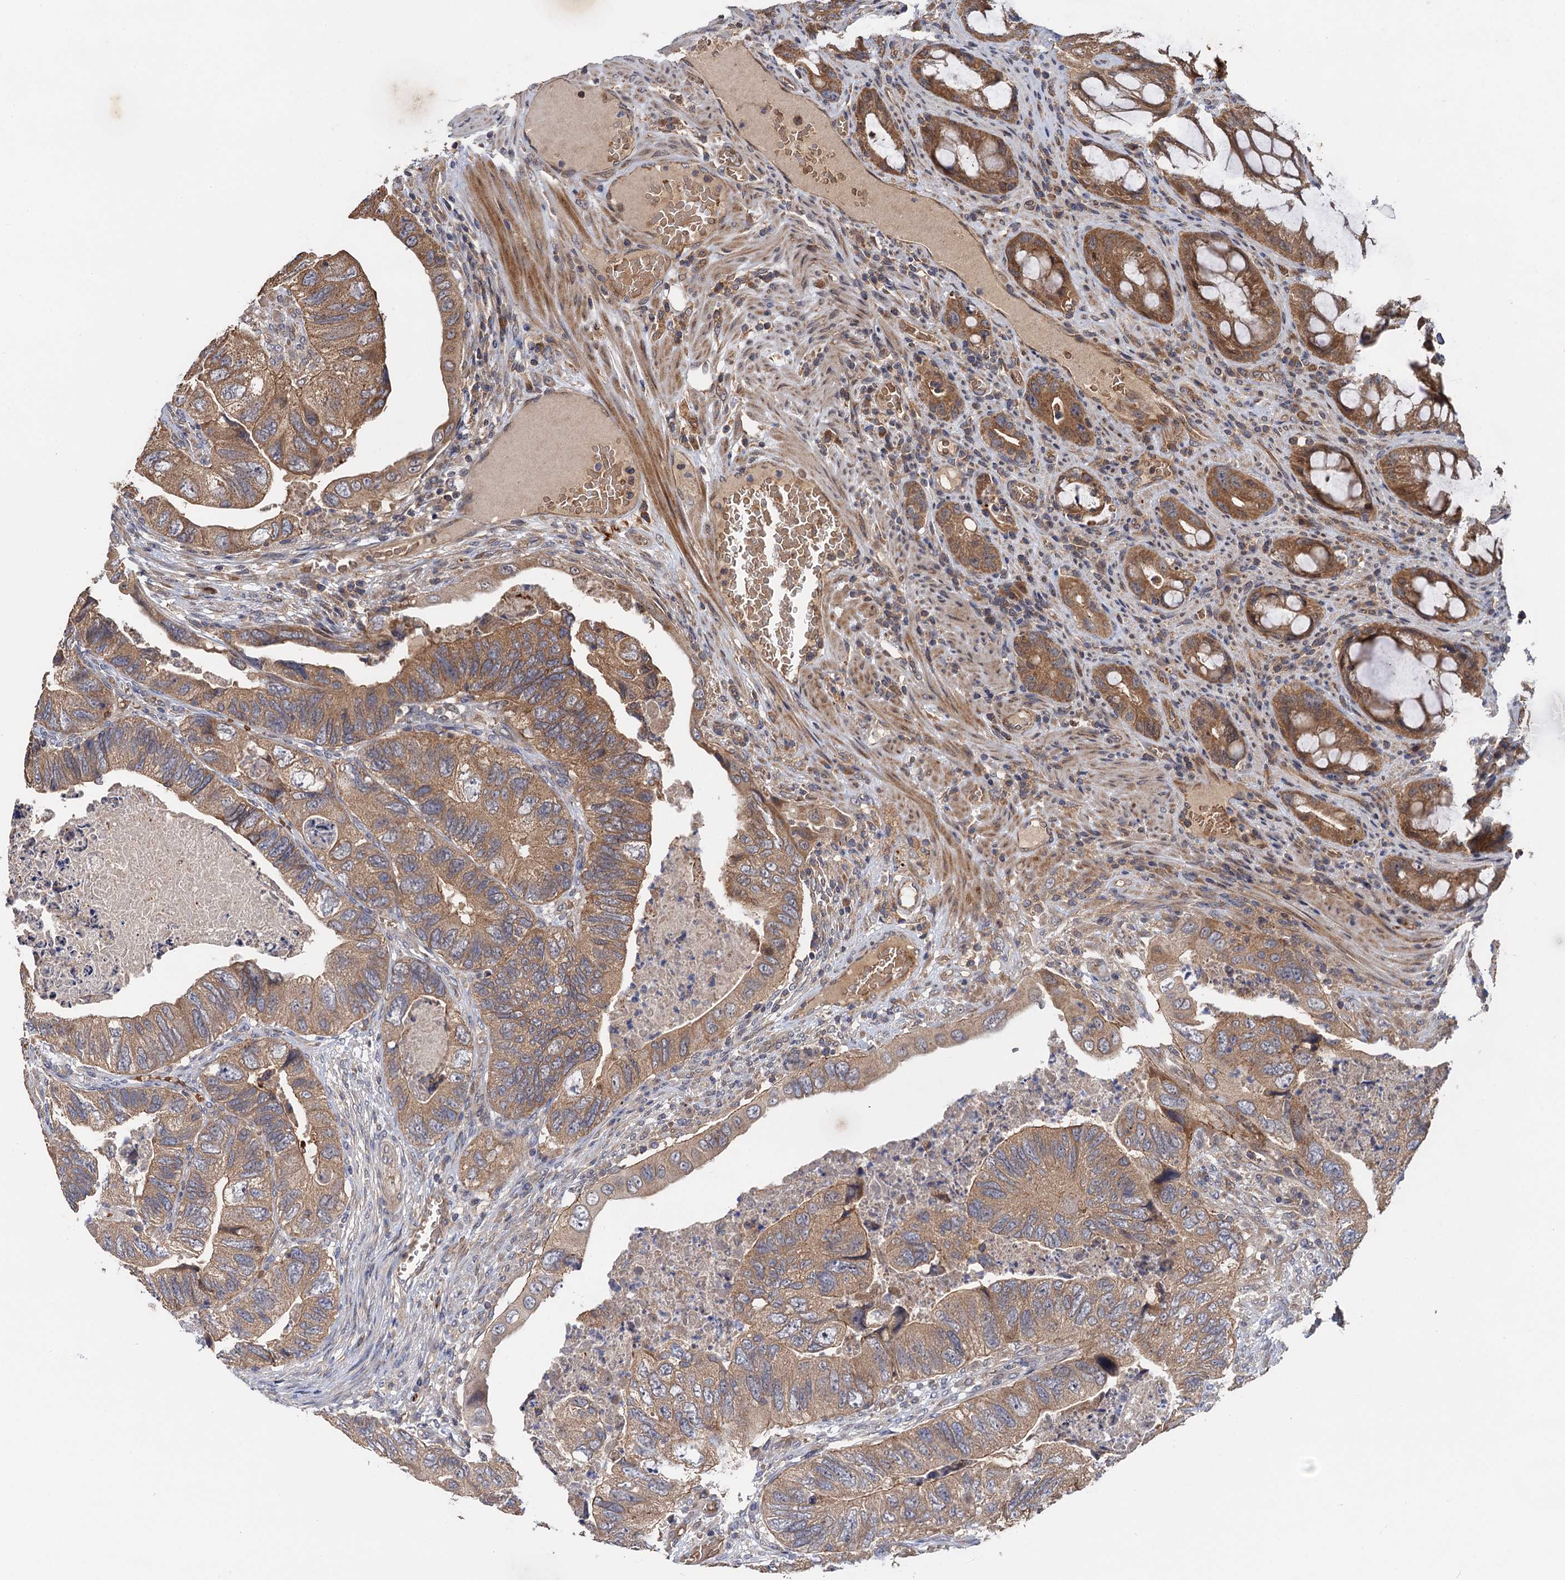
{"staining": {"intensity": "moderate", "quantity": ">75%", "location": "cytoplasmic/membranous"}, "tissue": "colorectal cancer", "cell_type": "Tumor cells", "image_type": "cancer", "snomed": [{"axis": "morphology", "description": "Adenocarcinoma, NOS"}, {"axis": "topography", "description": "Rectum"}], "caption": "DAB (3,3'-diaminobenzidine) immunohistochemical staining of colorectal cancer exhibits moderate cytoplasmic/membranous protein expression in about >75% of tumor cells.", "gene": "SNX32", "patient": {"sex": "male", "age": 63}}